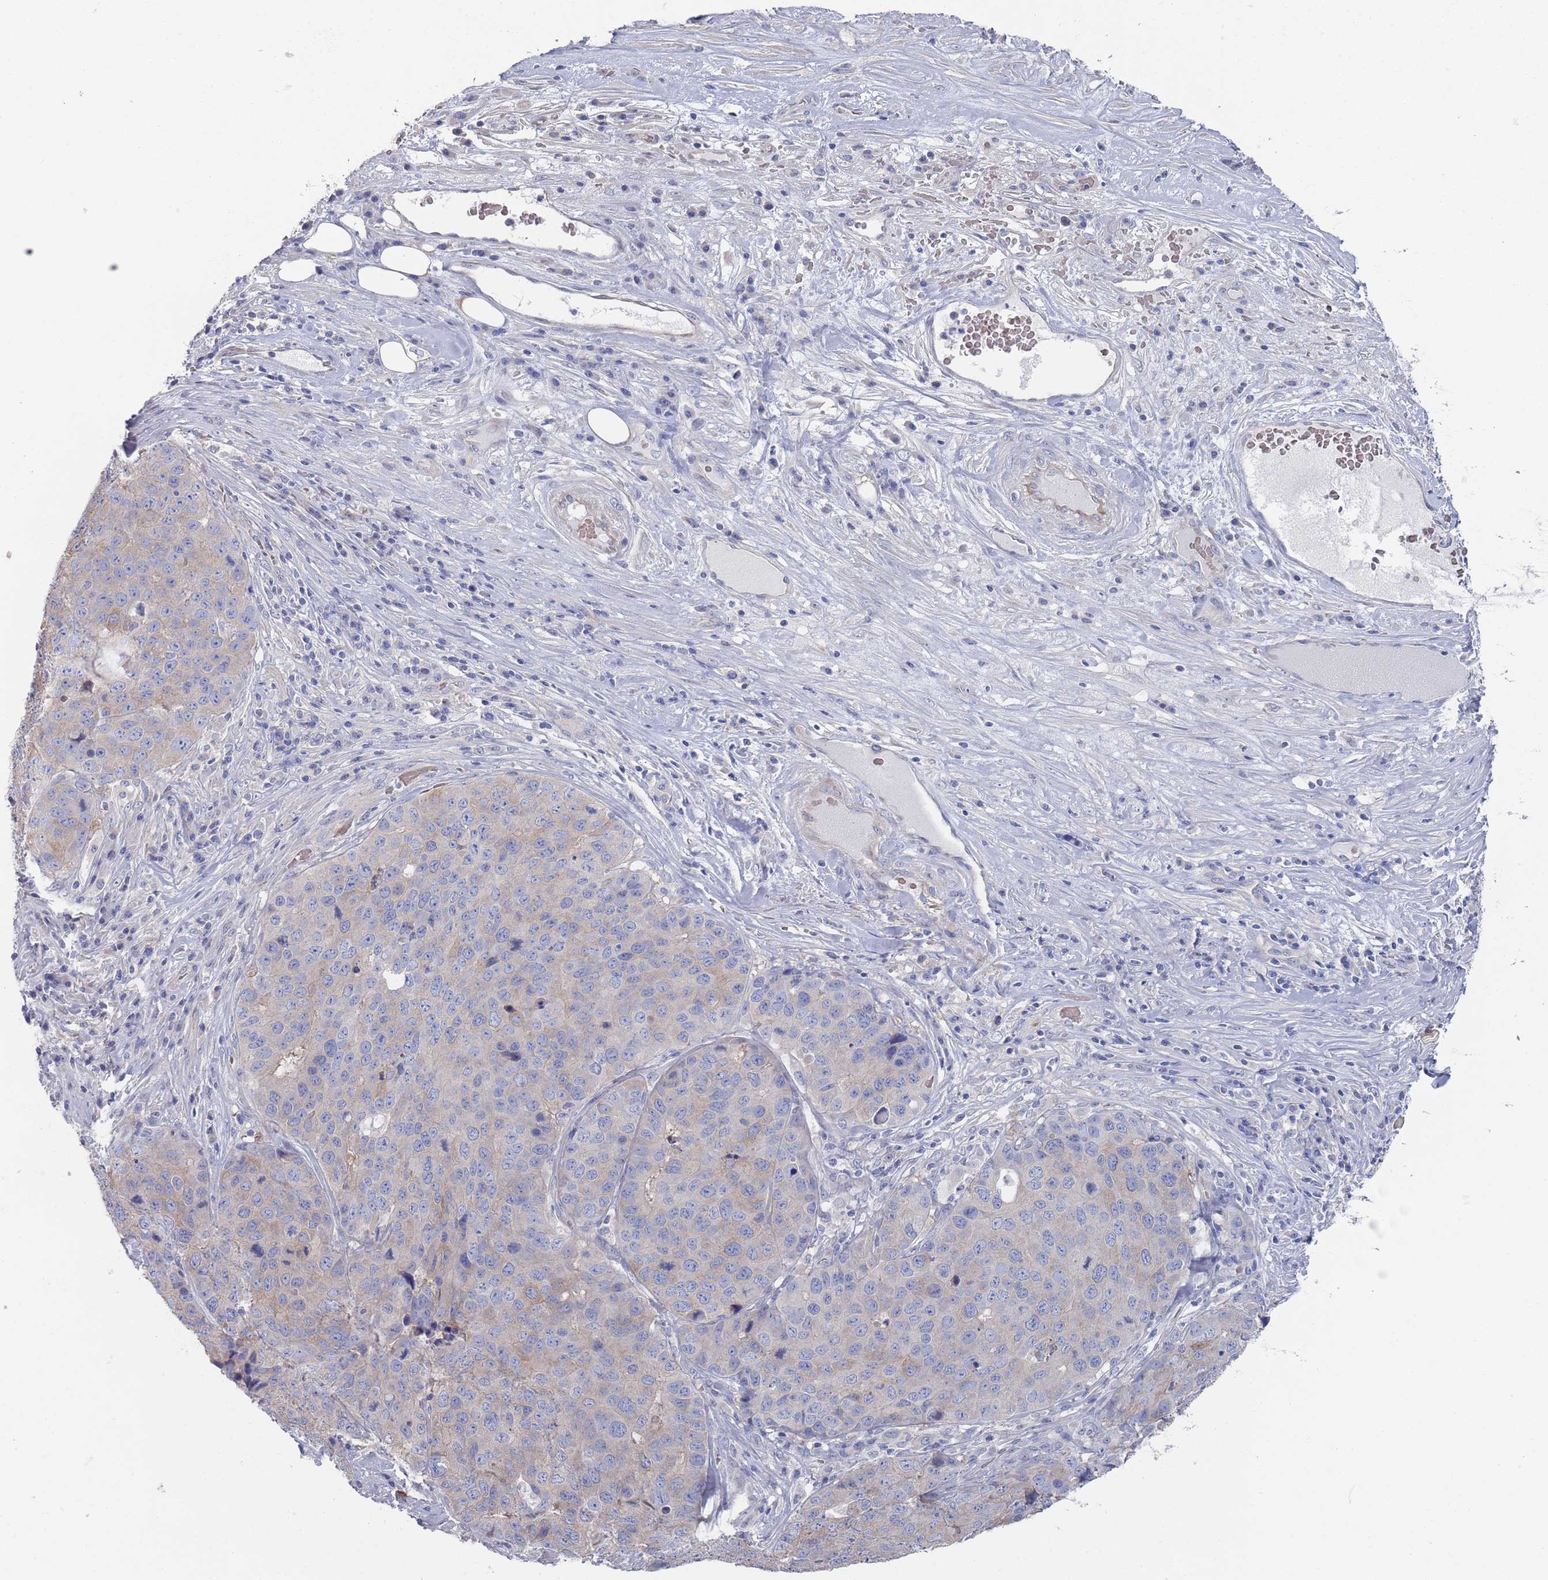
{"staining": {"intensity": "negative", "quantity": "none", "location": "none"}, "tissue": "stomach cancer", "cell_type": "Tumor cells", "image_type": "cancer", "snomed": [{"axis": "morphology", "description": "Adenocarcinoma, NOS"}, {"axis": "topography", "description": "Stomach"}], "caption": "Immunohistochemistry of human stomach cancer (adenocarcinoma) reveals no positivity in tumor cells.", "gene": "TMCO3", "patient": {"sex": "male", "age": 71}}